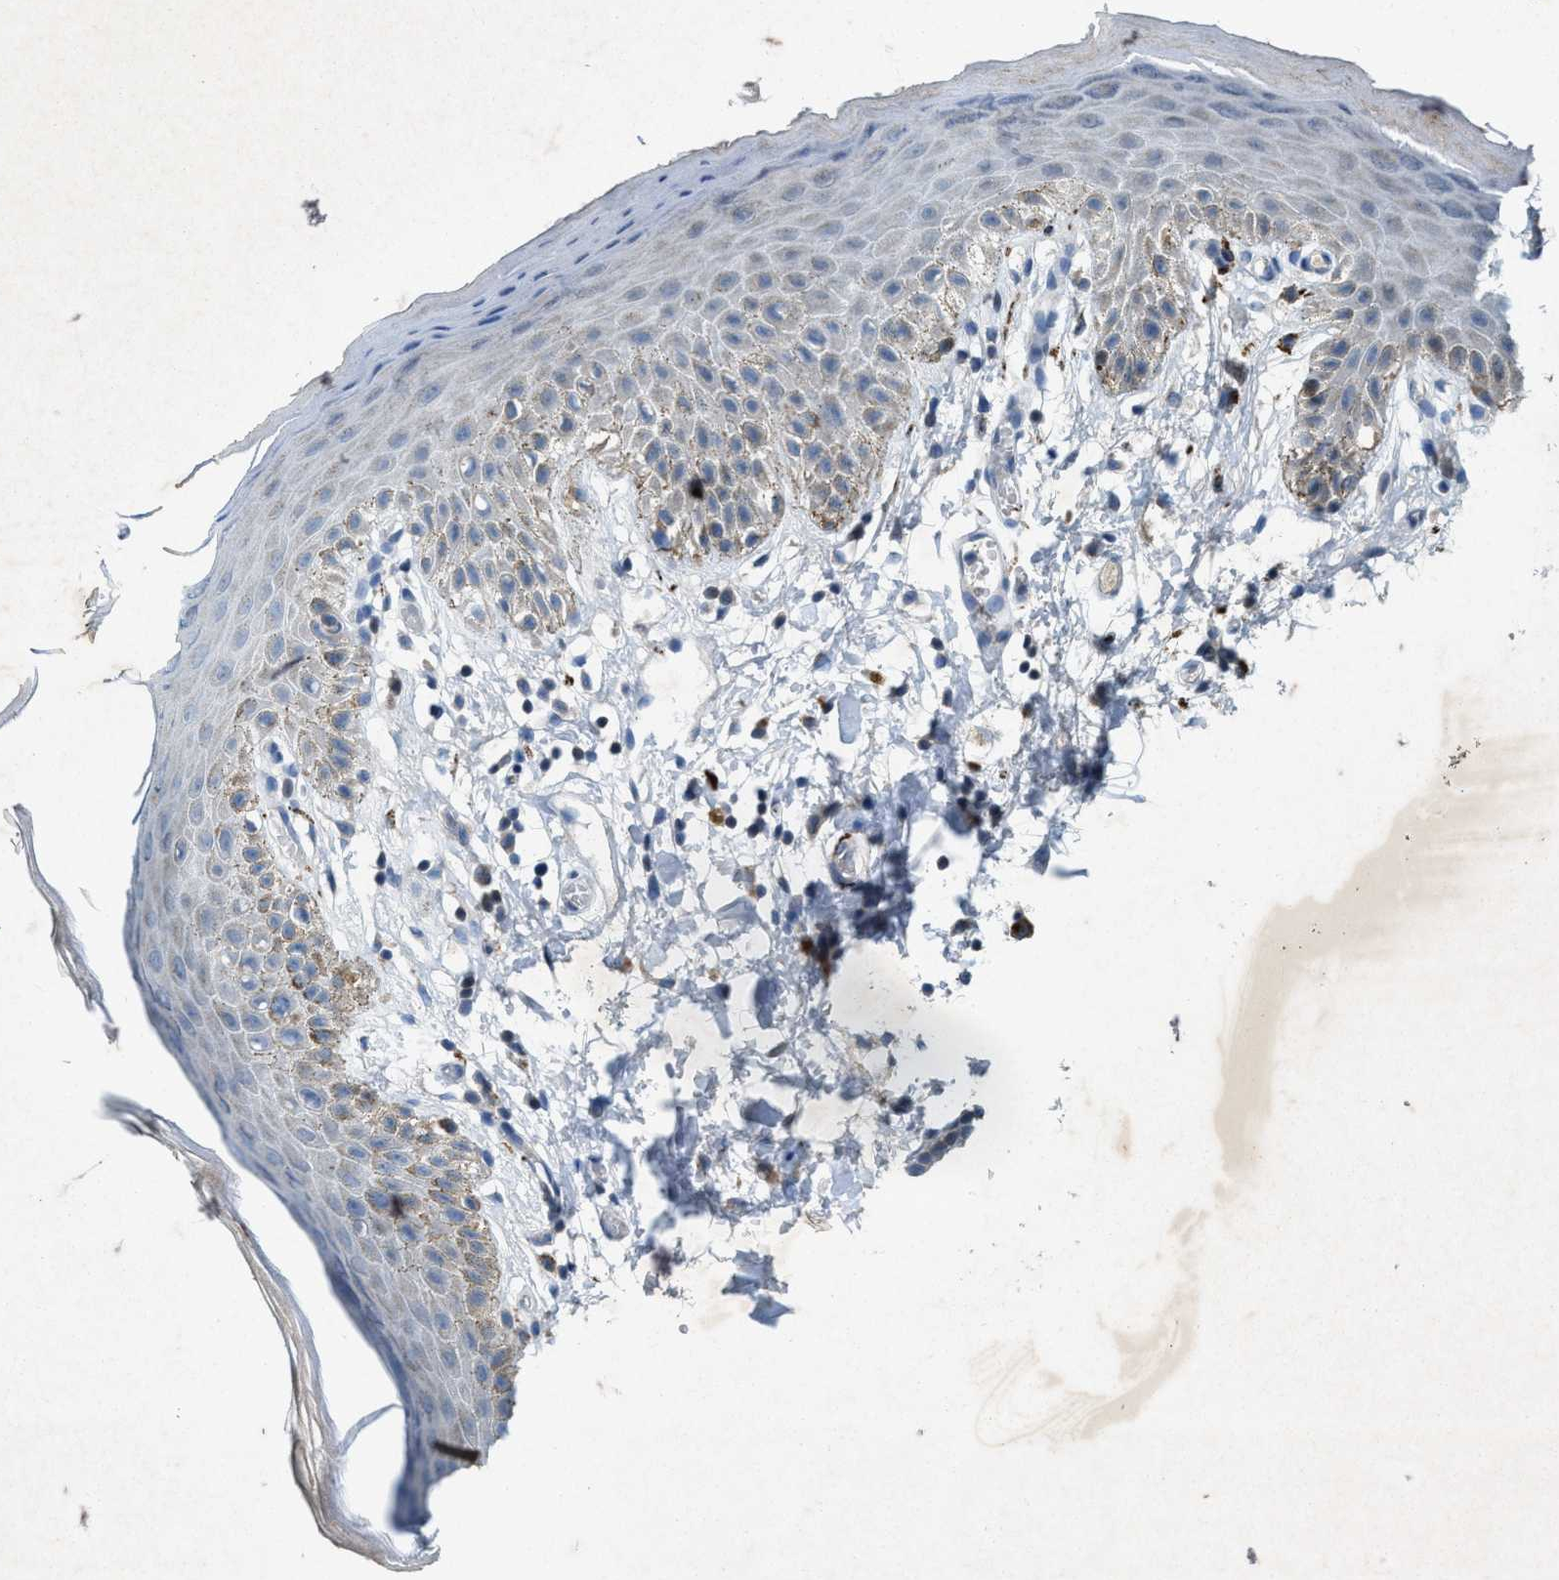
{"staining": {"intensity": "weak", "quantity": "<25%", "location": "cytoplasmic/membranous"}, "tissue": "skin", "cell_type": "Epidermal cells", "image_type": "normal", "snomed": [{"axis": "morphology", "description": "Normal tissue, NOS"}, {"axis": "topography", "description": "Anal"}], "caption": "Immunohistochemical staining of benign skin shows no significant positivity in epidermal cells. The staining was performed using DAB (3,3'-diaminobenzidine) to visualize the protein expression in brown, while the nuclei were stained in blue with hematoxylin (Magnification: 20x).", "gene": "URGCP", "patient": {"sex": "male", "age": 44}}